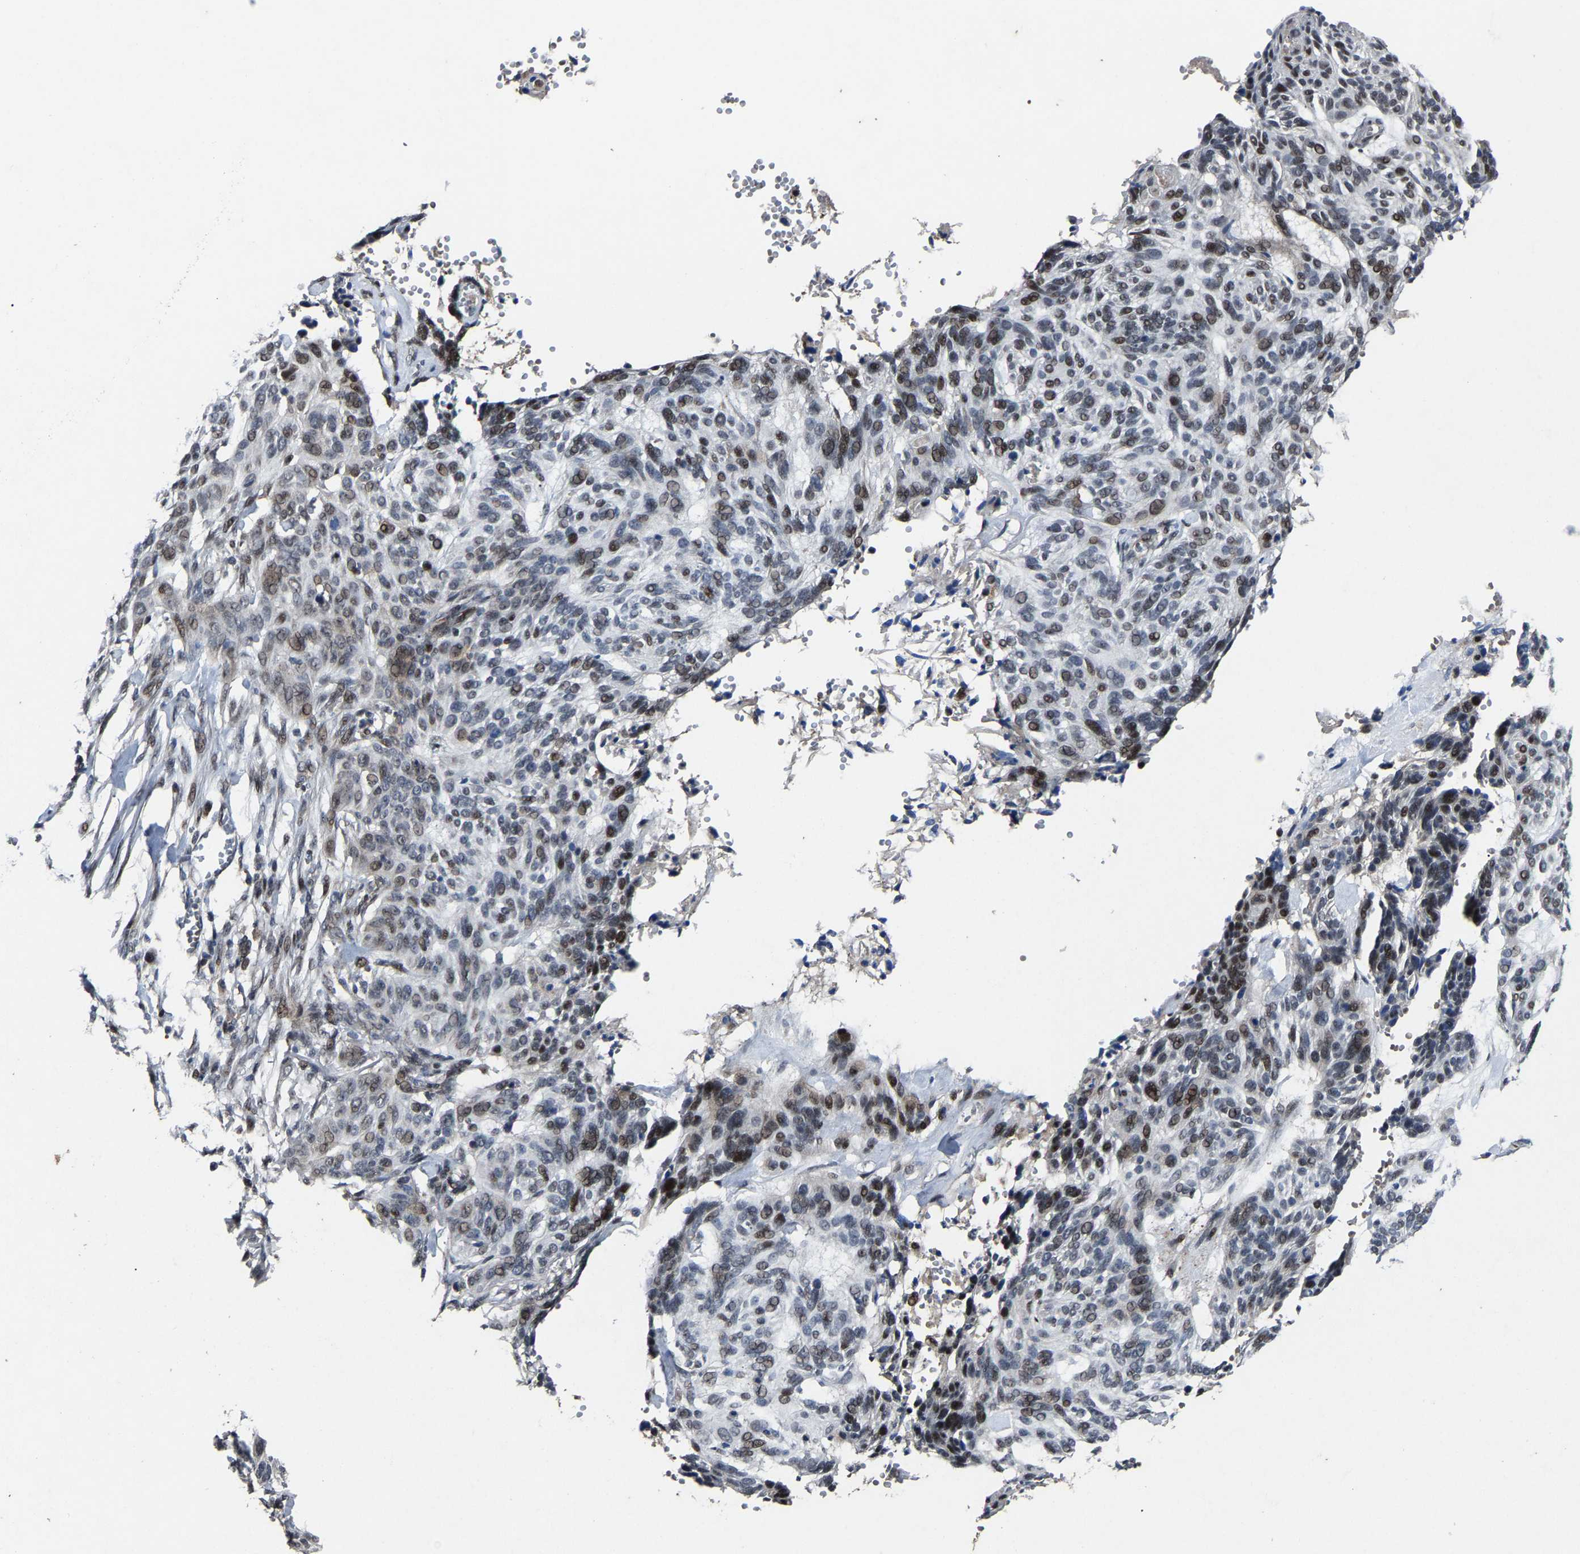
{"staining": {"intensity": "weak", "quantity": "25%-75%", "location": "nuclear"}, "tissue": "skin cancer", "cell_type": "Tumor cells", "image_type": "cancer", "snomed": [{"axis": "morphology", "description": "Basal cell carcinoma"}, {"axis": "topography", "description": "Skin"}], "caption": "Protein positivity by immunohistochemistry demonstrates weak nuclear staining in approximately 25%-75% of tumor cells in skin basal cell carcinoma.", "gene": "LSM8", "patient": {"sex": "male", "age": 85}}